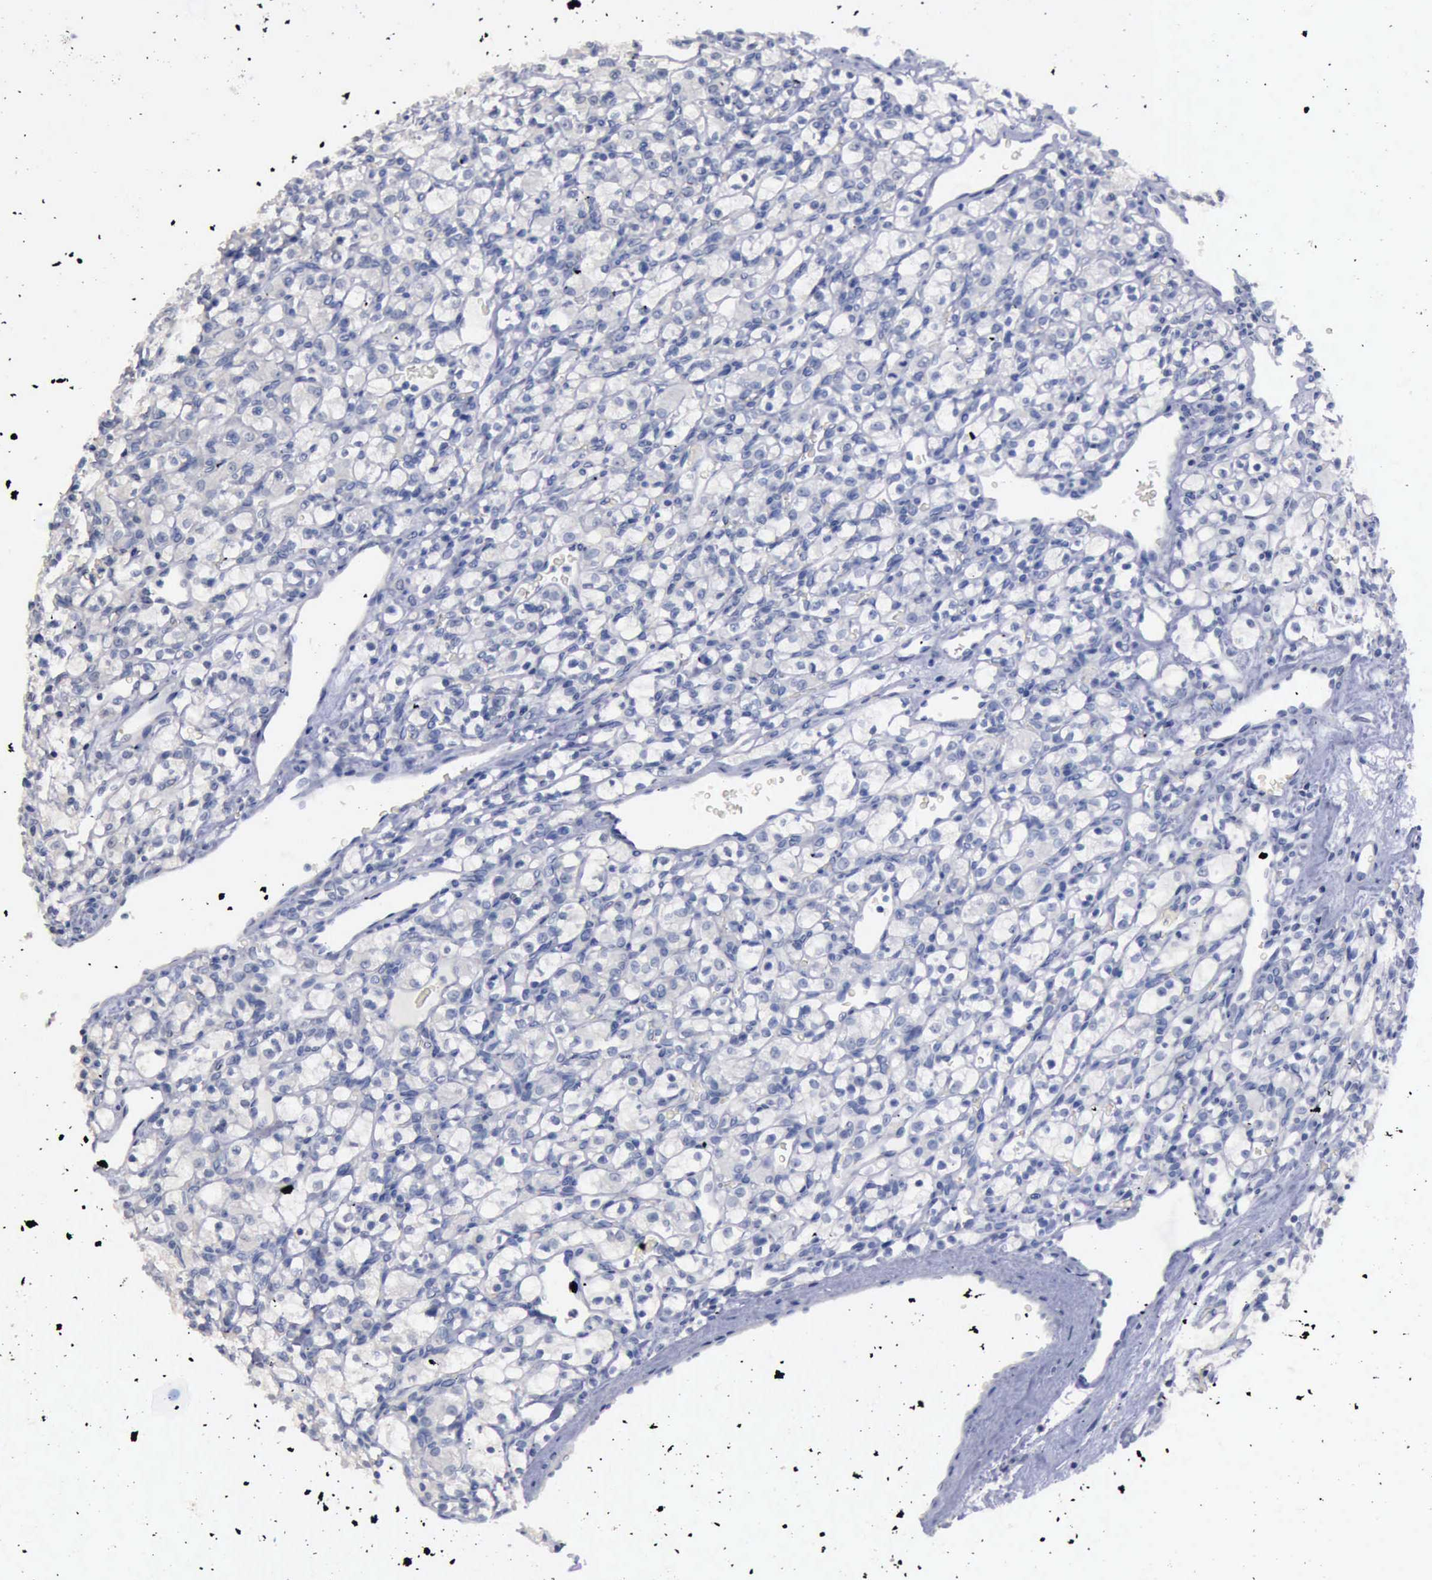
{"staining": {"intensity": "negative", "quantity": "none", "location": "none"}, "tissue": "renal cancer", "cell_type": "Tumor cells", "image_type": "cancer", "snomed": [{"axis": "morphology", "description": "Adenocarcinoma, NOS"}, {"axis": "topography", "description": "Kidney"}], "caption": "This photomicrograph is of adenocarcinoma (renal) stained with immunohistochemistry to label a protein in brown with the nuclei are counter-stained blue. There is no expression in tumor cells.", "gene": "CRKL", "patient": {"sex": "female", "age": 62}}